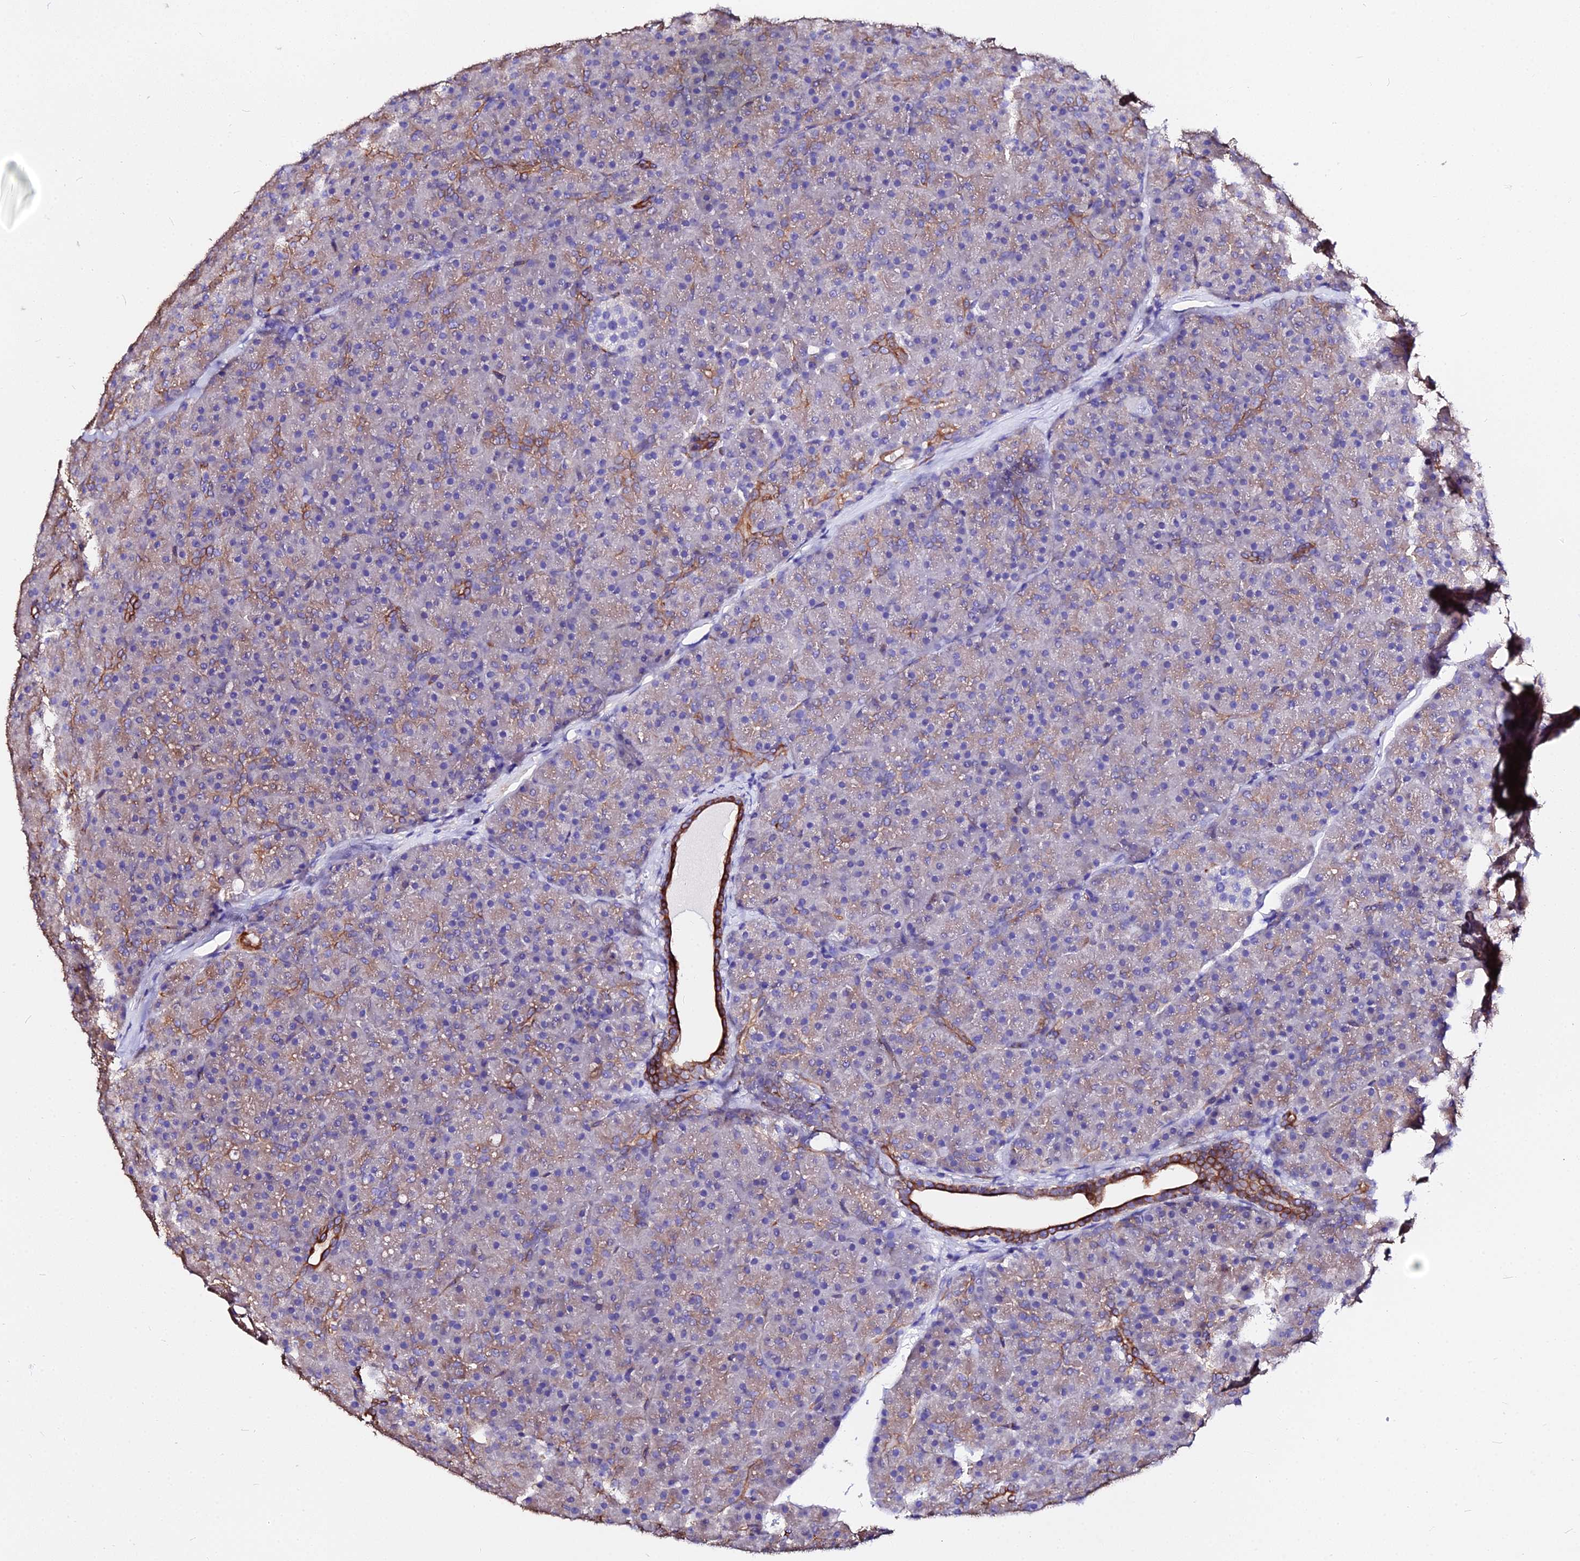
{"staining": {"intensity": "strong", "quantity": "<25%", "location": "cytoplasmic/membranous"}, "tissue": "pancreas", "cell_type": "Exocrine glandular cells", "image_type": "normal", "snomed": [{"axis": "morphology", "description": "Normal tissue, NOS"}, {"axis": "topography", "description": "Pancreas"}], "caption": "Pancreas stained with immunohistochemistry (IHC) reveals strong cytoplasmic/membranous positivity in about <25% of exocrine glandular cells.", "gene": "DAW1", "patient": {"sex": "male", "age": 36}}